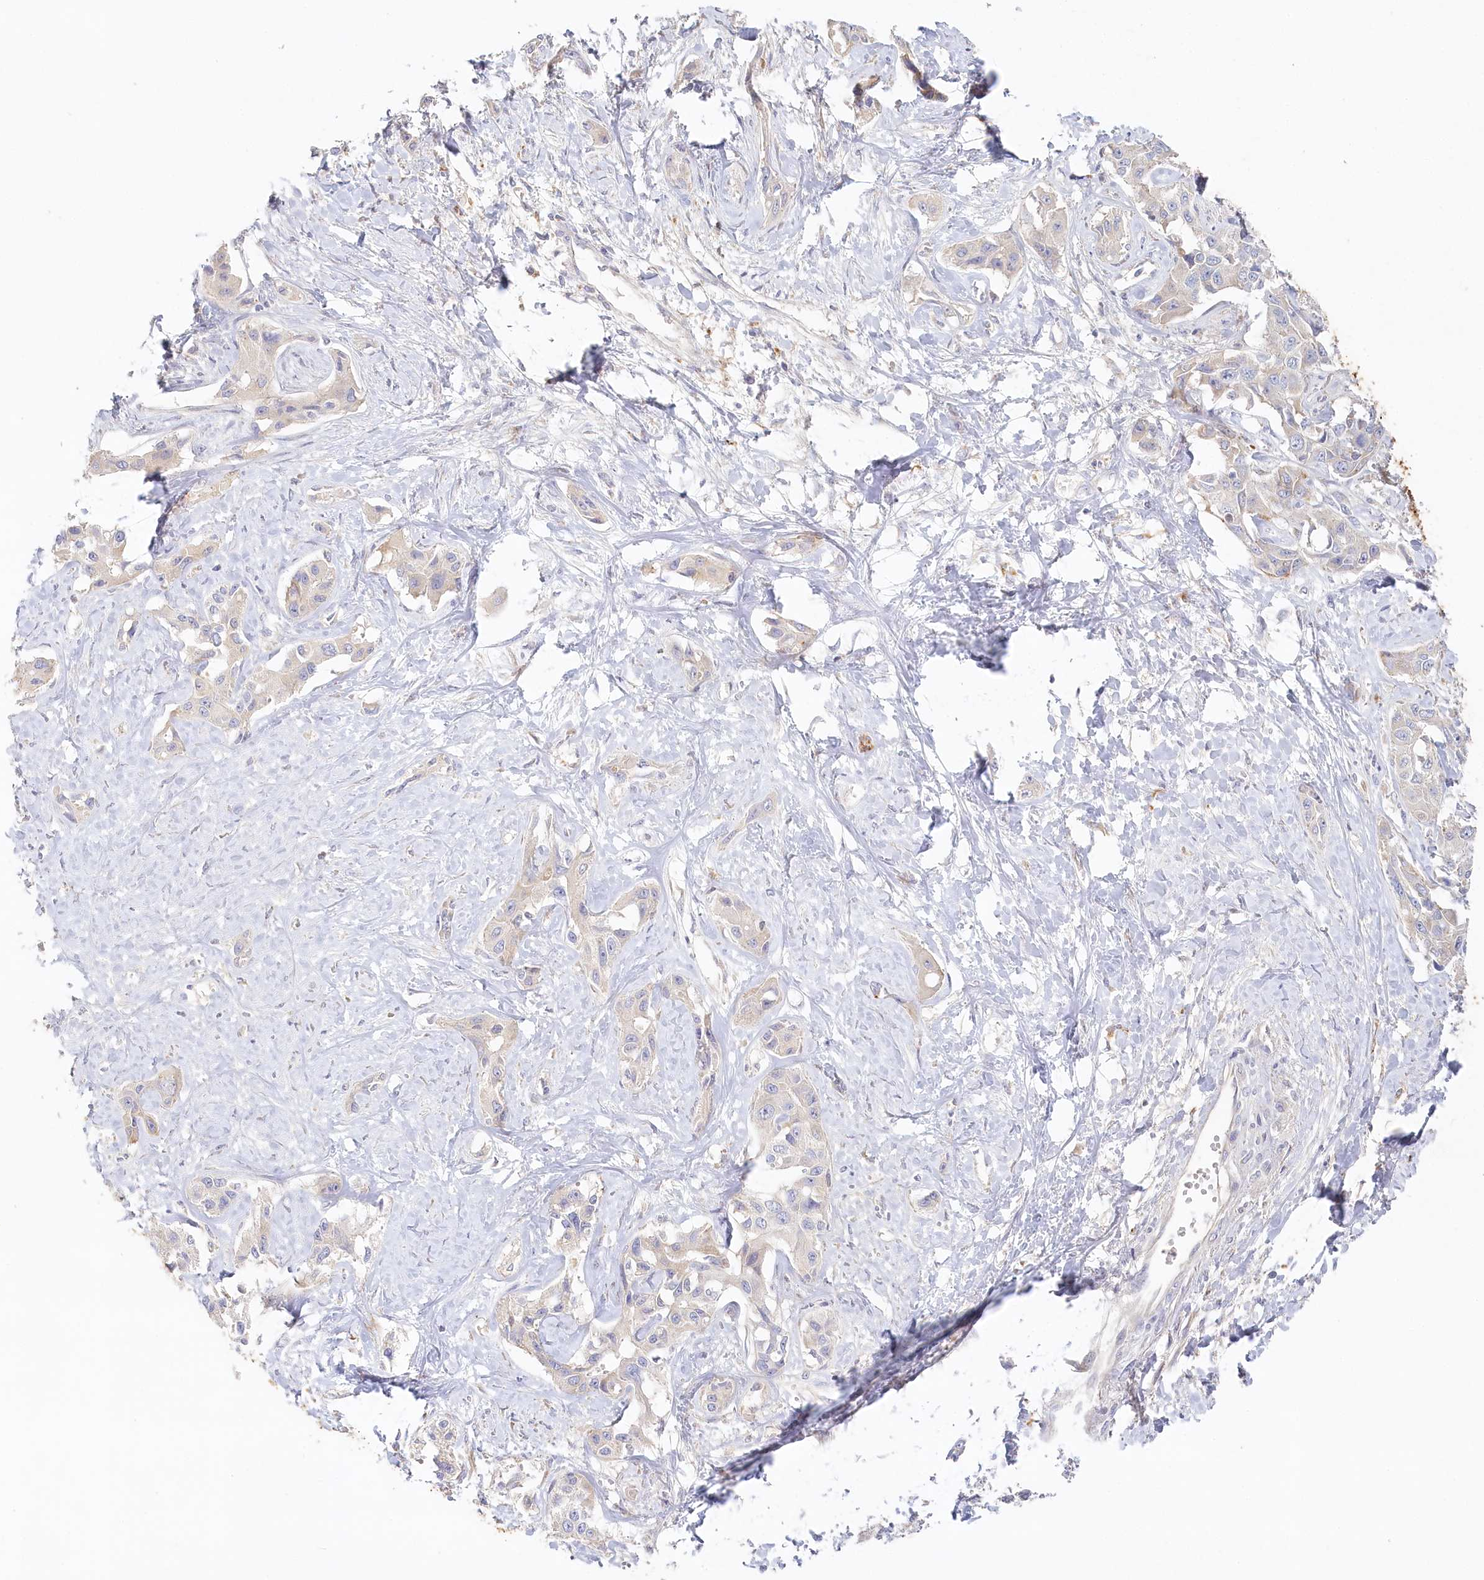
{"staining": {"intensity": "weak", "quantity": "<25%", "location": "cytoplasmic/membranous"}, "tissue": "liver cancer", "cell_type": "Tumor cells", "image_type": "cancer", "snomed": [{"axis": "morphology", "description": "Cholangiocarcinoma"}, {"axis": "topography", "description": "Liver"}], "caption": "IHC of human liver cancer (cholangiocarcinoma) displays no expression in tumor cells.", "gene": "VSIG1", "patient": {"sex": "male", "age": 59}}